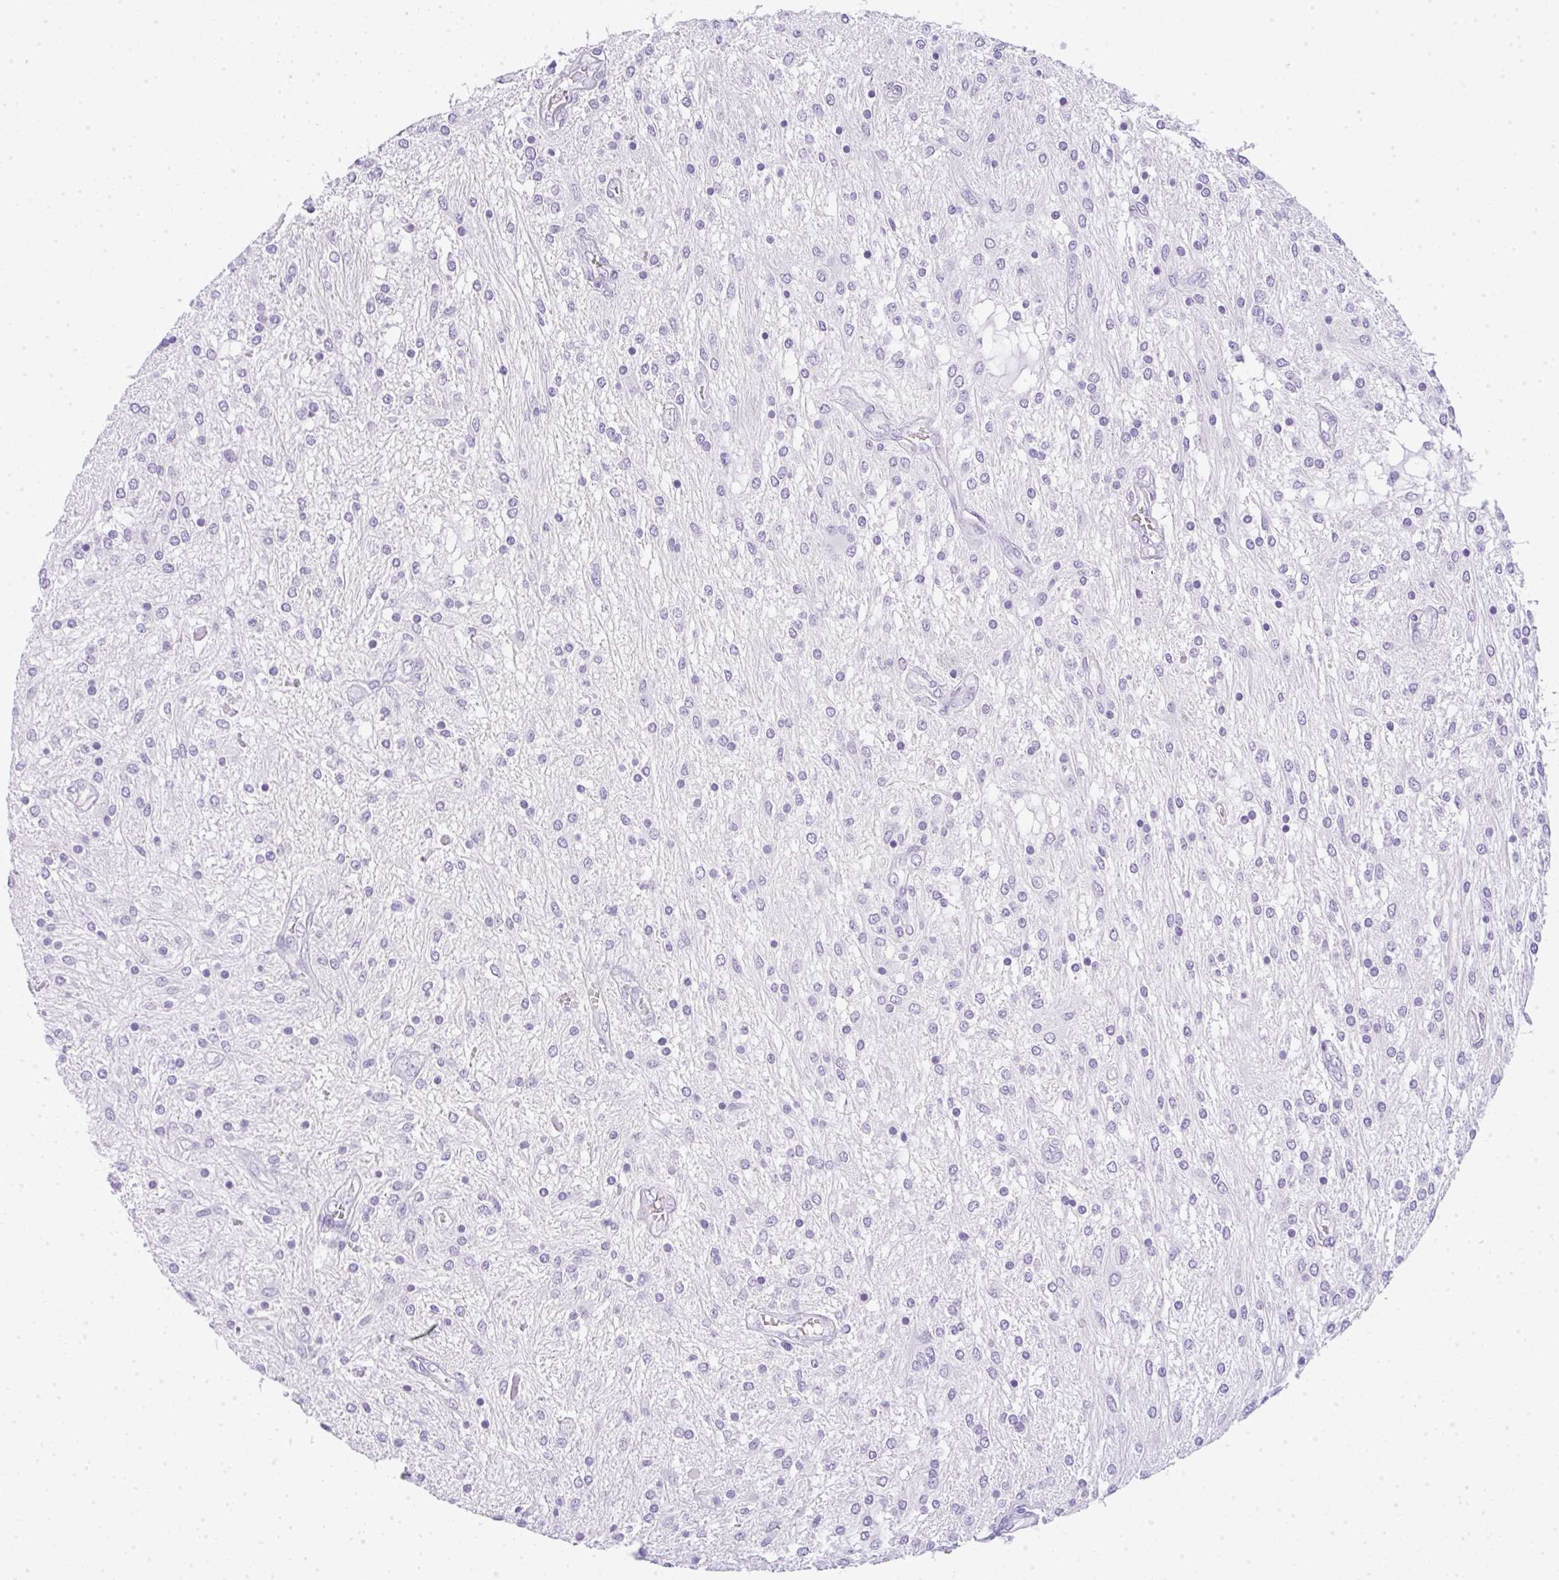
{"staining": {"intensity": "negative", "quantity": "none", "location": "none"}, "tissue": "glioma", "cell_type": "Tumor cells", "image_type": "cancer", "snomed": [{"axis": "morphology", "description": "Glioma, malignant, Low grade"}, {"axis": "topography", "description": "Cerebellum"}], "caption": "High magnification brightfield microscopy of malignant low-grade glioma stained with DAB (brown) and counterstained with hematoxylin (blue): tumor cells show no significant staining.", "gene": "LPAR4", "patient": {"sex": "female", "age": 14}}